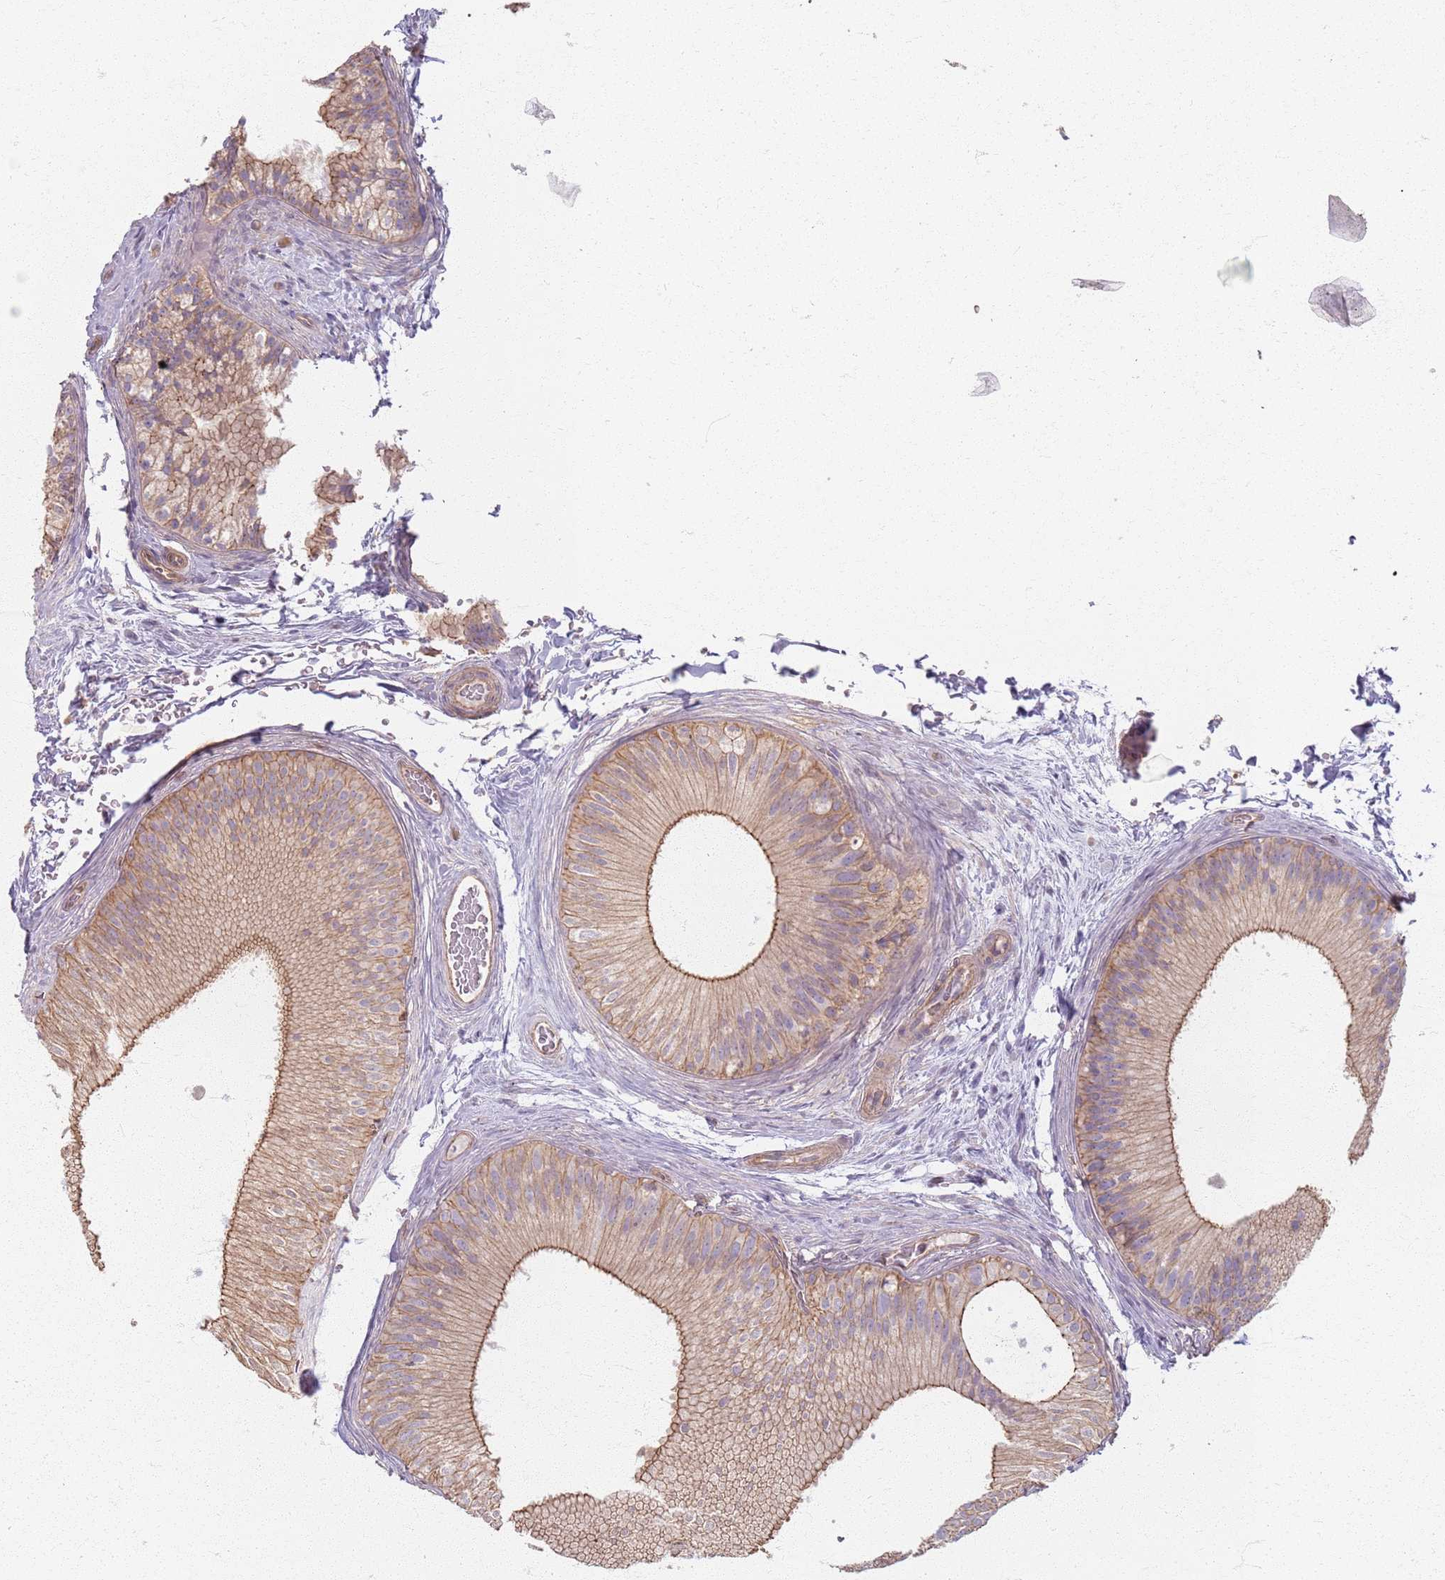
{"staining": {"intensity": "moderate", "quantity": "25%-75%", "location": "cytoplasmic/membranous"}, "tissue": "epididymis", "cell_type": "Glandular cells", "image_type": "normal", "snomed": [{"axis": "morphology", "description": "Normal tissue, NOS"}, {"axis": "topography", "description": "Epididymis"}], "caption": "IHC histopathology image of normal human epididymis stained for a protein (brown), which demonstrates medium levels of moderate cytoplasmic/membranous staining in approximately 25%-75% of glandular cells.", "gene": "KCNA5", "patient": {"sex": "male", "age": 45}}